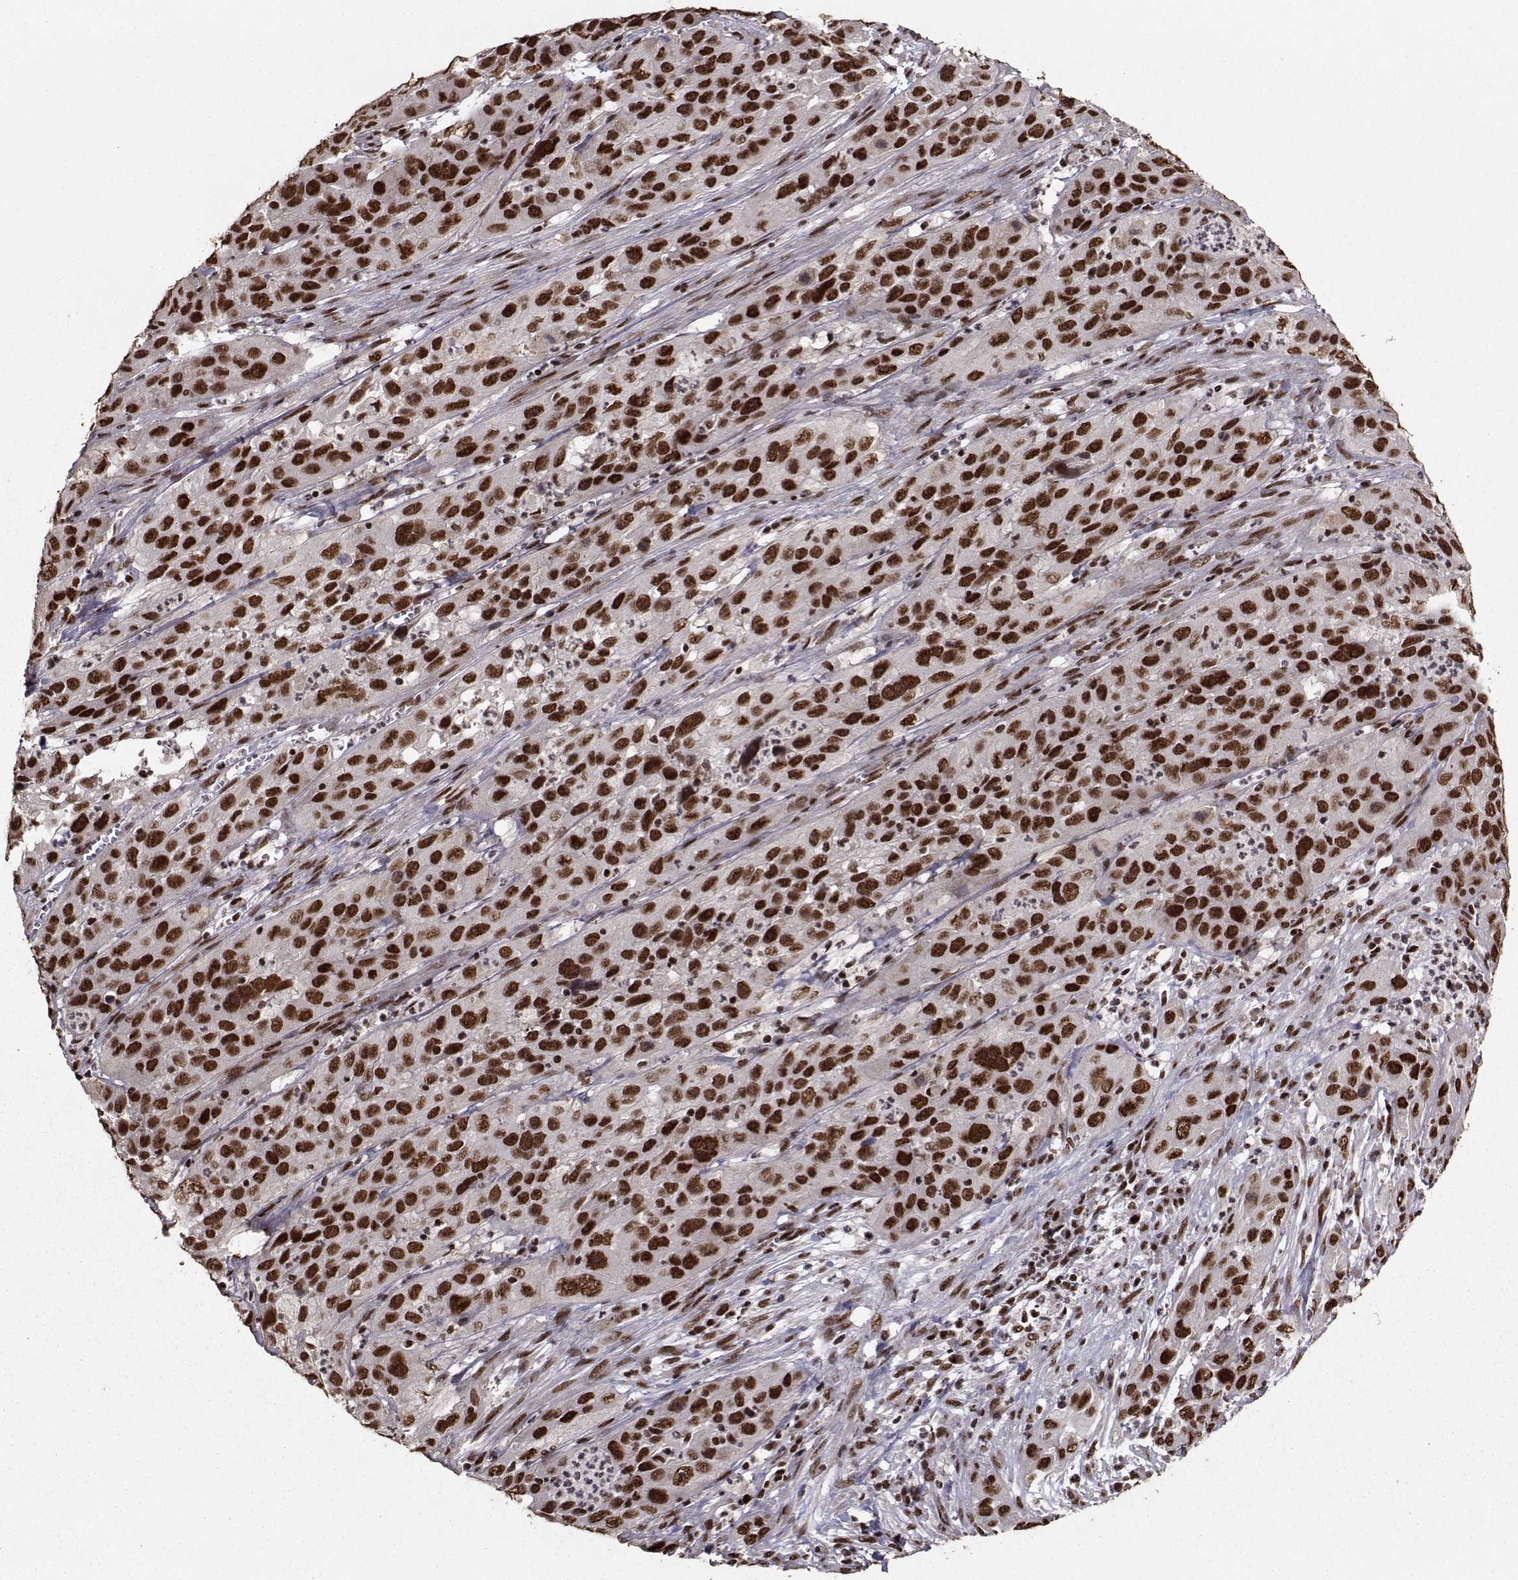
{"staining": {"intensity": "strong", "quantity": ">75%", "location": "nuclear"}, "tissue": "cervical cancer", "cell_type": "Tumor cells", "image_type": "cancer", "snomed": [{"axis": "morphology", "description": "Squamous cell carcinoma, NOS"}, {"axis": "topography", "description": "Cervix"}], "caption": "A photomicrograph of cervical cancer stained for a protein demonstrates strong nuclear brown staining in tumor cells.", "gene": "SF1", "patient": {"sex": "female", "age": 32}}